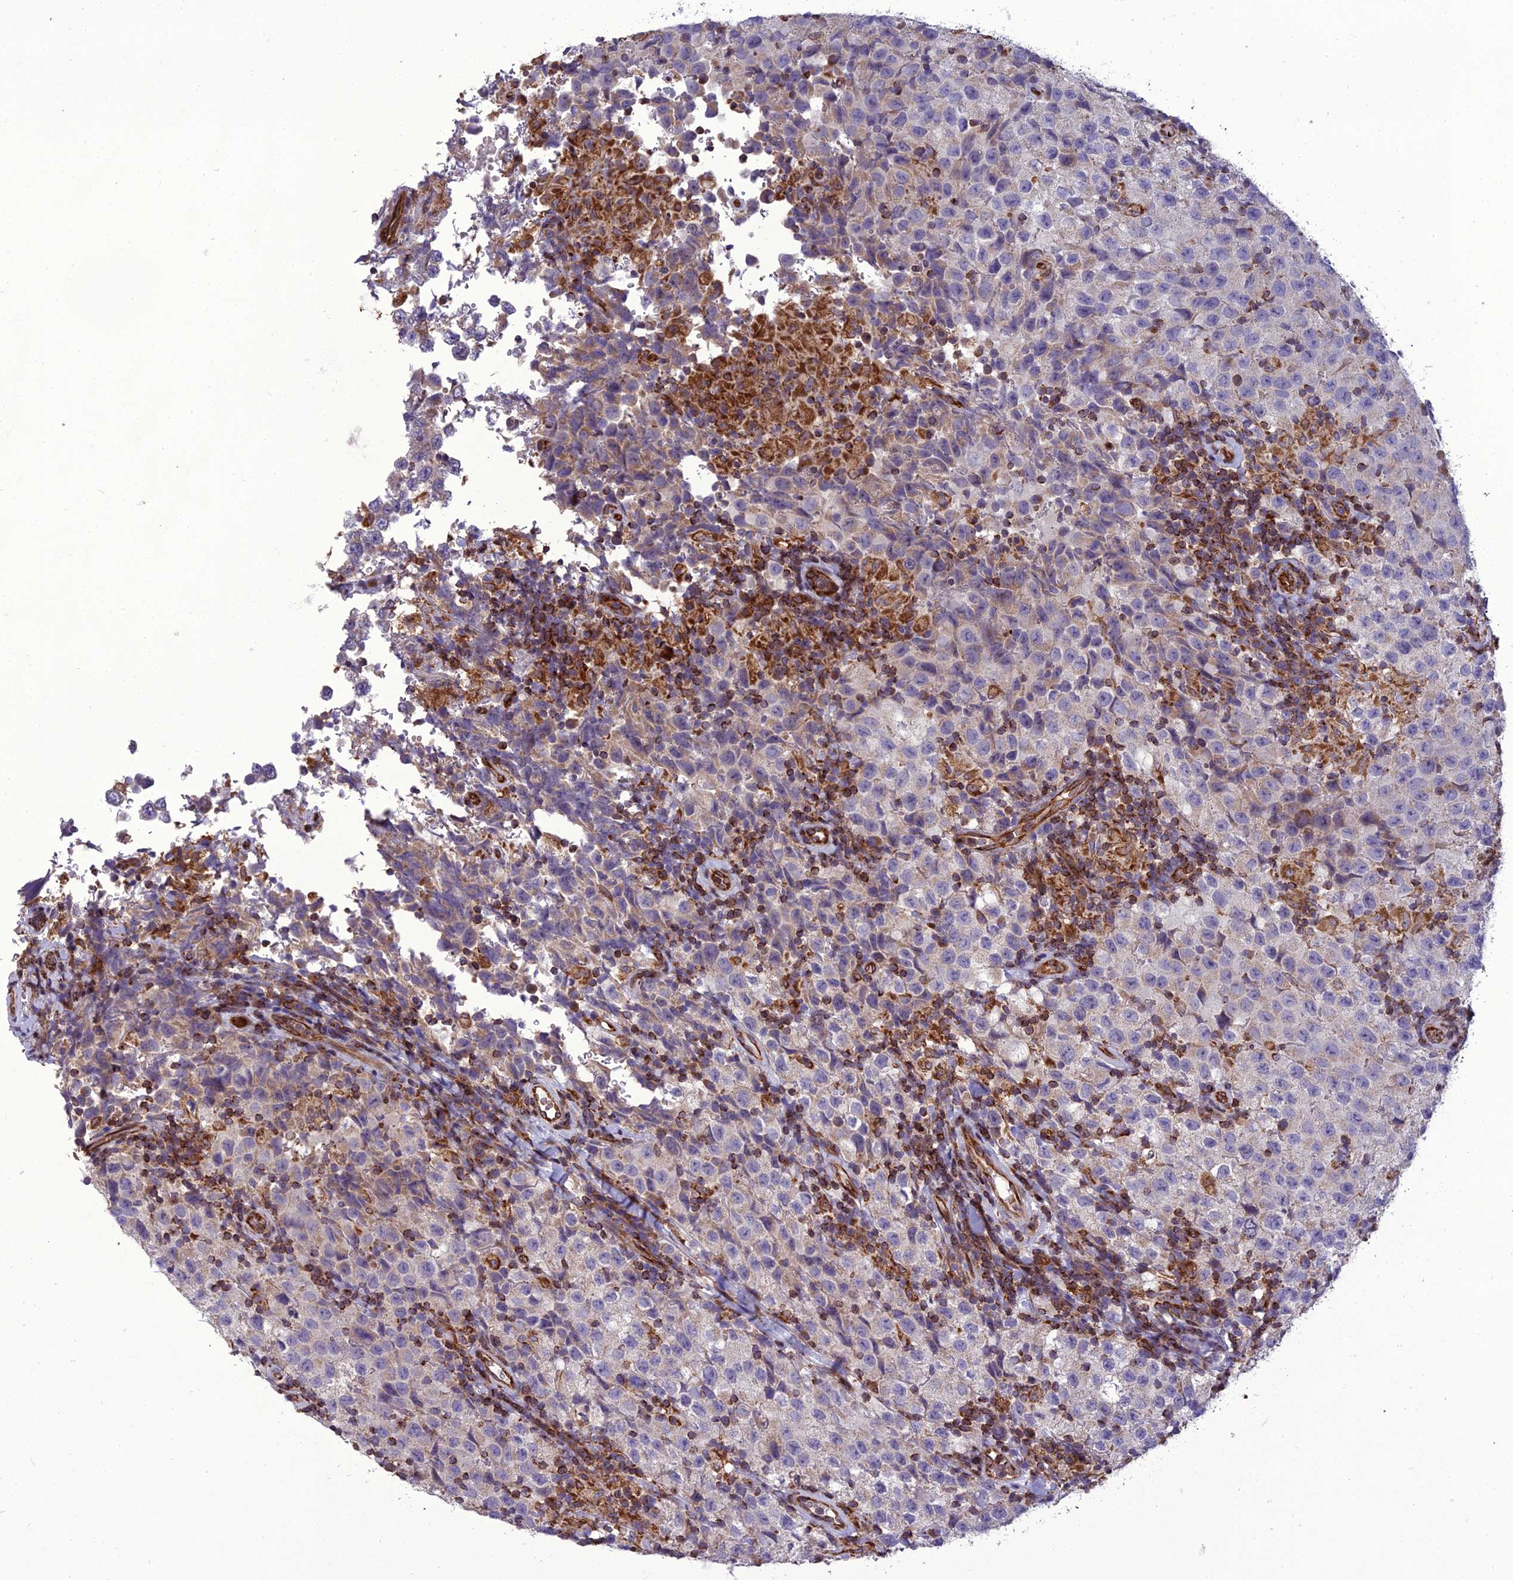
{"staining": {"intensity": "weak", "quantity": "<25%", "location": "cytoplasmic/membranous"}, "tissue": "testis cancer", "cell_type": "Tumor cells", "image_type": "cancer", "snomed": [{"axis": "morphology", "description": "Seminoma, NOS"}, {"axis": "morphology", "description": "Carcinoma, Embryonal, NOS"}, {"axis": "topography", "description": "Testis"}], "caption": "Tumor cells are negative for brown protein staining in embryonal carcinoma (testis).", "gene": "GIMAP1", "patient": {"sex": "male", "age": 41}}